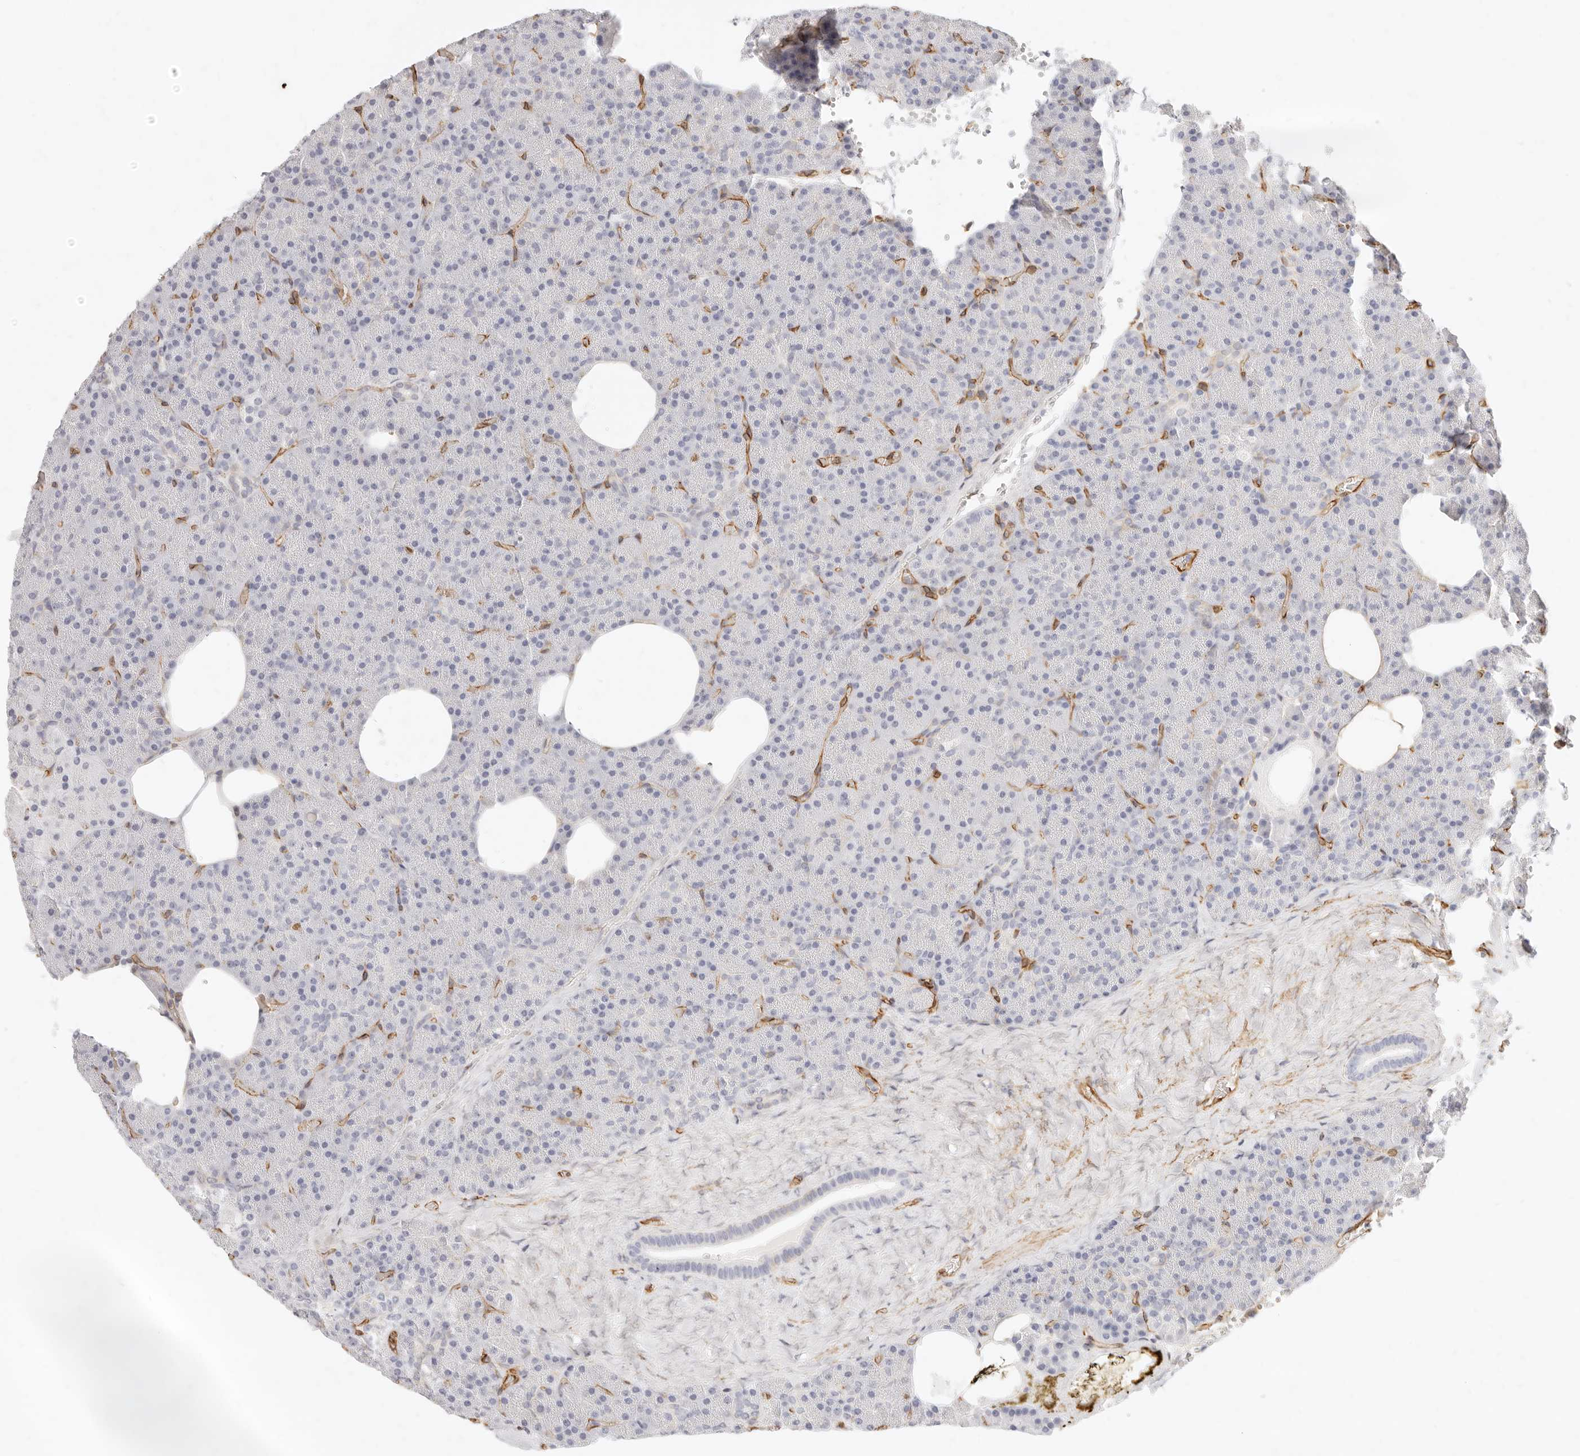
{"staining": {"intensity": "negative", "quantity": "none", "location": "none"}, "tissue": "pancreas", "cell_type": "Exocrine glandular cells", "image_type": "normal", "snomed": [{"axis": "morphology", "description": "Normal tissue, NOS"}, {"axis": "morphology", "description": "Carcinoid, malignant, NOS"}, {"axis": "topography", "description": "Pancreas"}], "caption": "Immunohistochemistry of unremarkable pancreas displays no staining in exocrine glandular cells.", "gene": "NUS1", "patient": {"sex": "female", "age": 35}}